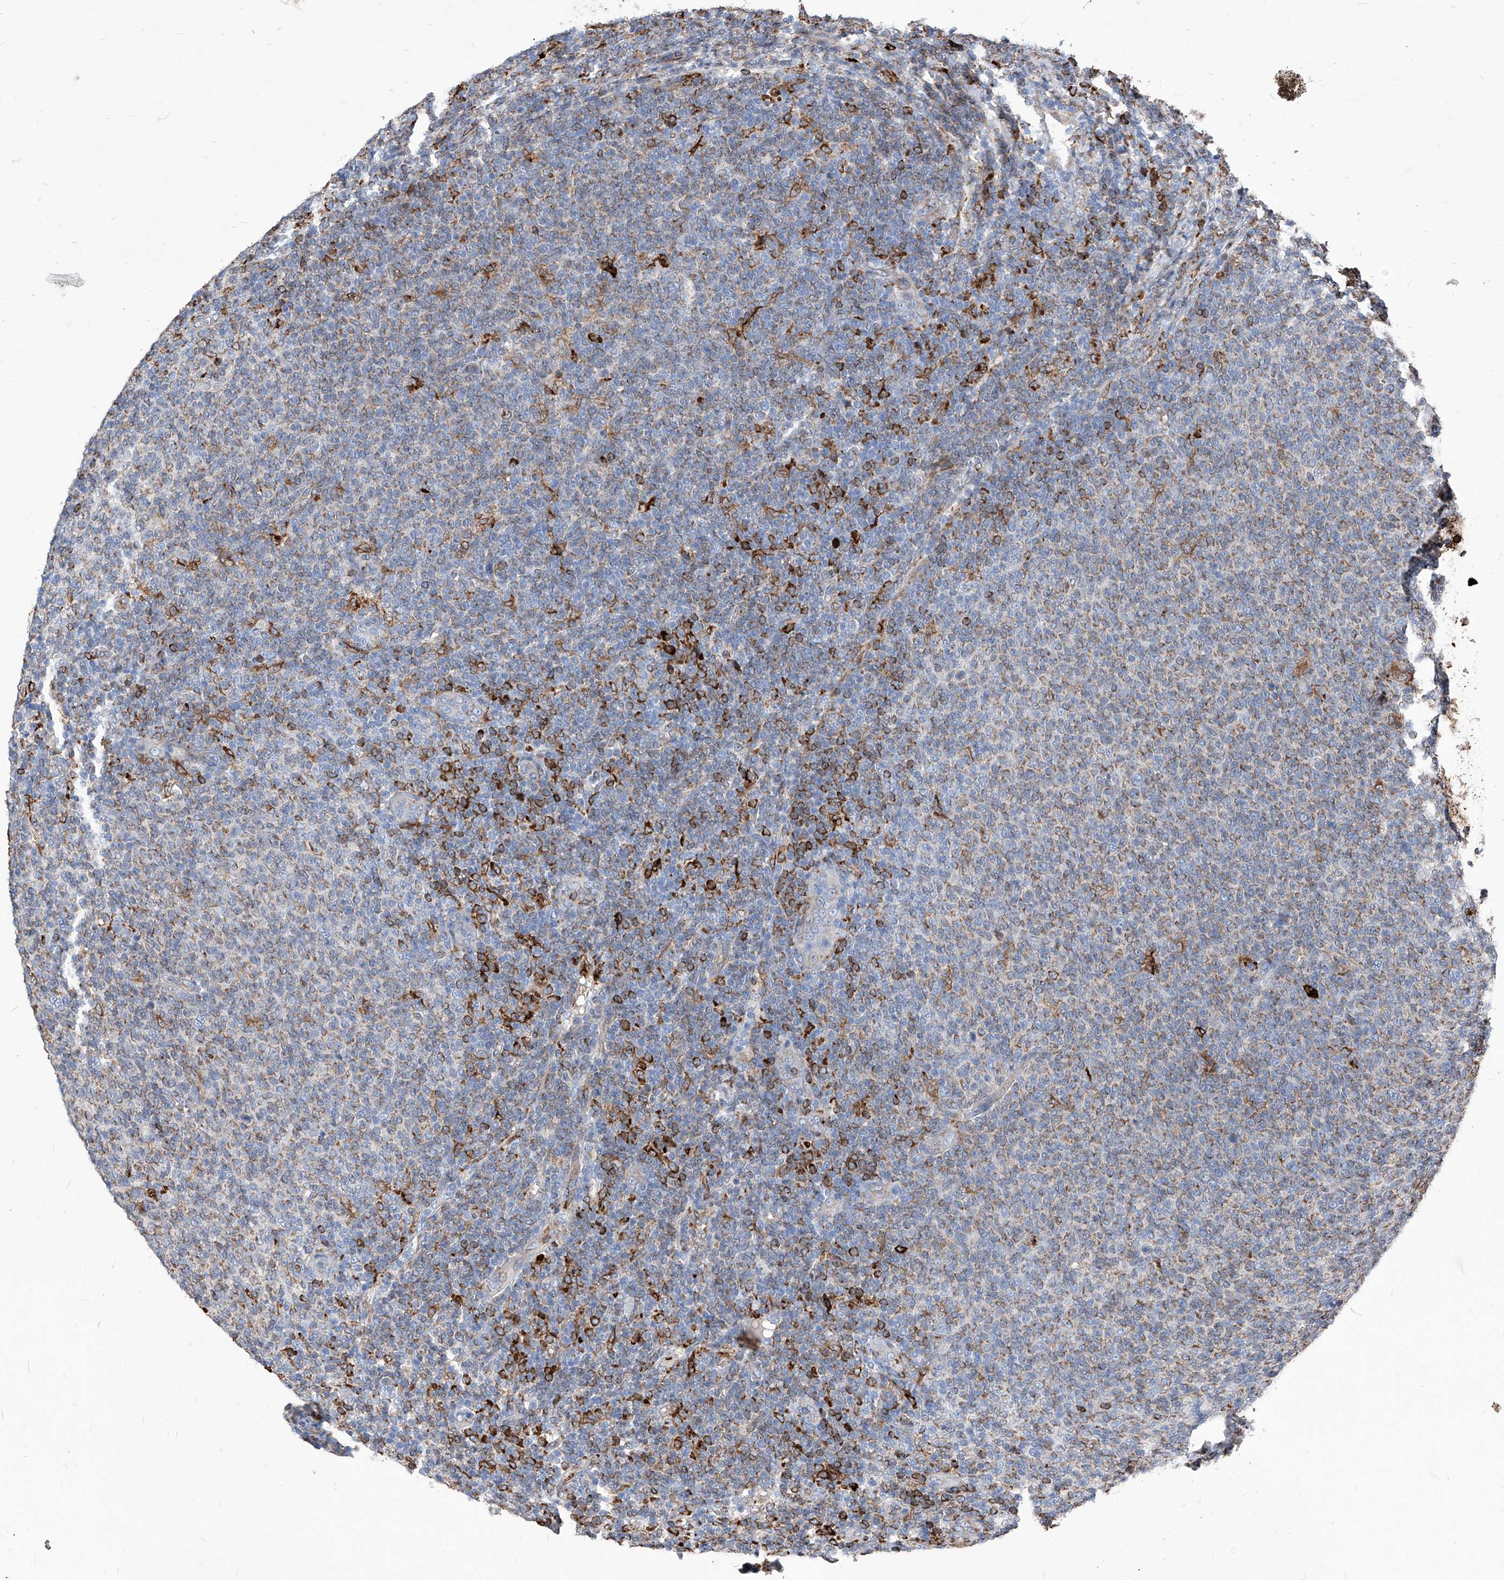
{"staining": {"intensity": "moderate", "quantity": ">75%", "location": "cytoplasmic/membranous"}, "tissue": "lymphoma", "cell_type": "Tumor cells", "image_type": "cancer", "snomed": [{"axis": "morphology", "description": "Malignant lymphoma, non-Hodgkin's type, Low grade"}, {"axis": "topography", "description": "Lymph node"}], "caption": "Immunohistochemical staining of human low-grade malignant lymphoma, non-Hodgkin's type displays medium levels of moderate cytoplasmic/membranous protein staining in about >75% of tumor cells.", "gene": "UBOX5", "patient": {"sex": "male", "age": 66}}